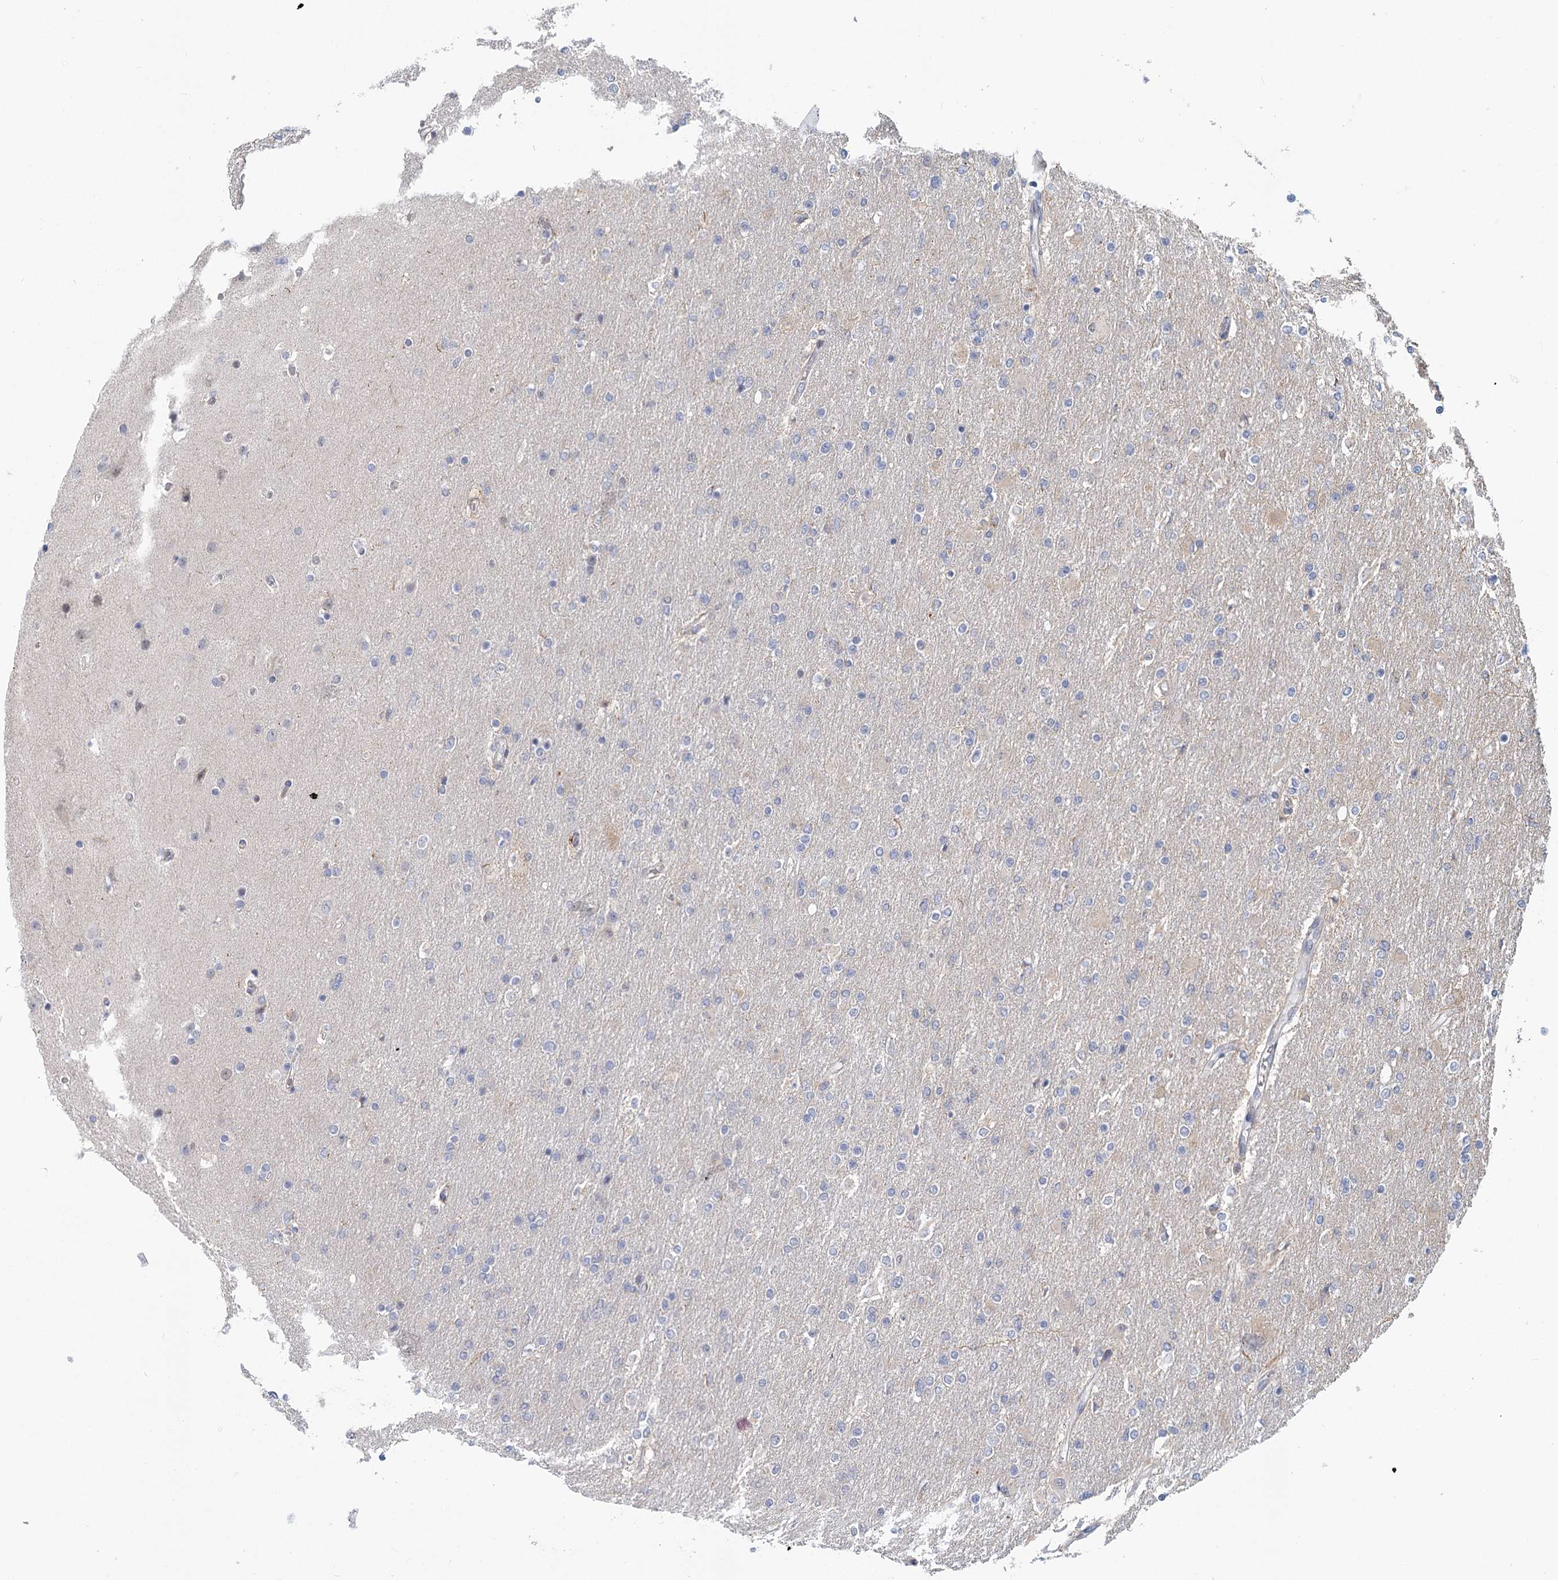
{"staining": {"intensity": "negative", "quantity": "none", "location": "none"}, "tissue": "glioma", "cell_type": "Tumor cells", "image_type": "cancer", "snomed": [{"axis": "morphology", "description": "Glioma, malignant, High grade"}, {"axis": "topography", "description": "Cerebral cortex"}], "caption": "High power microscopy micrograph of an IHC photomicrograph of malignant glioma (high-grade), revealing no significant positivity in tumor cells.", "gene": "CIB4", "patient": {"sex": "female", "age": 36}}